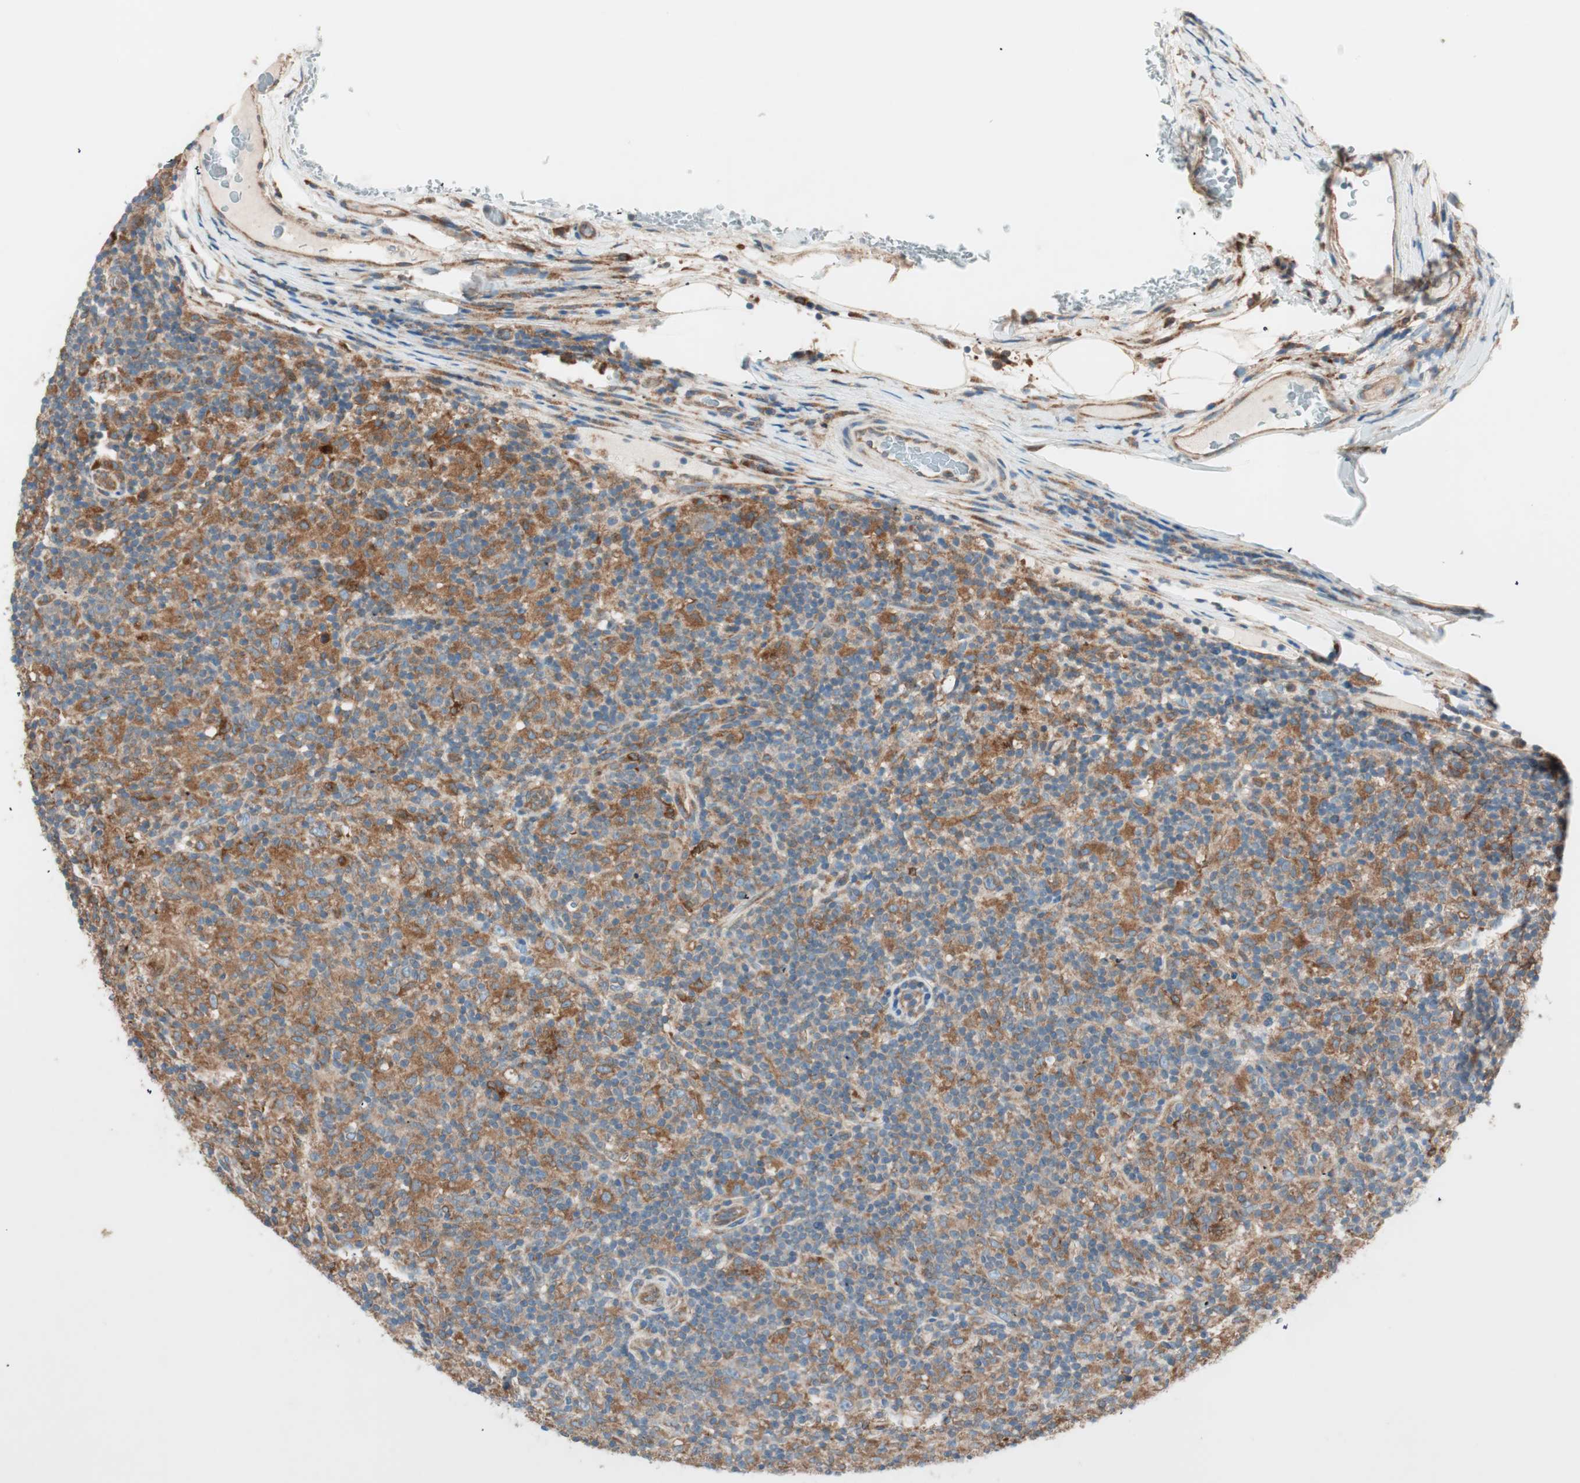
{"staining": {"intensity": "moderate", "quantity": "25%-75%", "location": "cytoplasmic/membranous"}, "tissue": "lymphoma", "cell_type": "Tumor cells", "image_type": "cancer", "snomed": [{"axis": "morphology", "description": "Hodgkin's disease, NOS"}, {"axis": "topography", "description": "Lymph node"}], "caption": "Brown immunohistochemical staining in human lymphoma shows moderate cytoplasmic/membranous staining in about 25%-75% of tumor cells. (DAB = brown stain, brightfield microscopy at high magnification).", "gene": "RAB5A", "patient": {"sex": "male", "age": 70}}